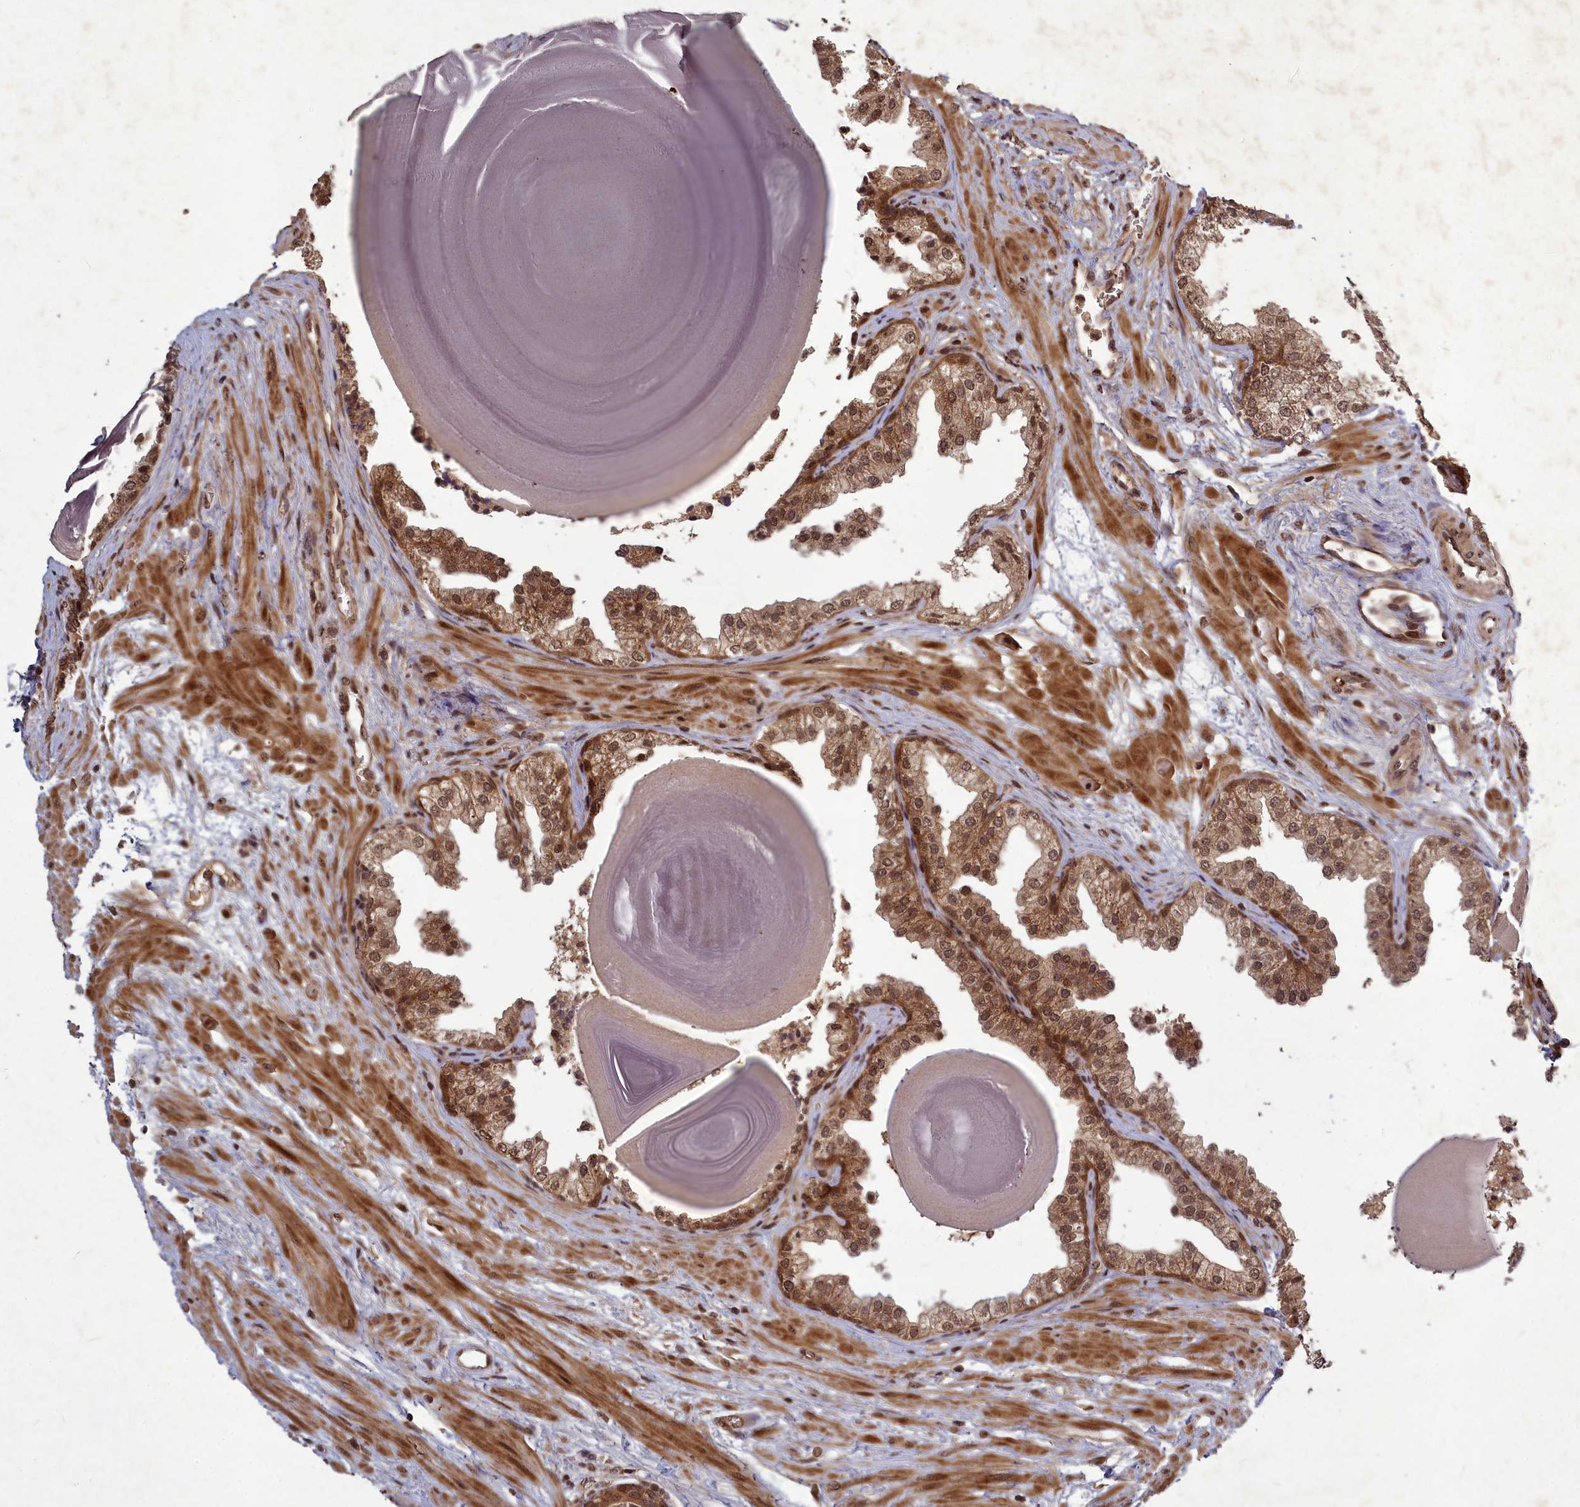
{"staining": {"intensity": "moderate", "quantity": ">75%", "location": "cytoplasmic/membranous,nuclear"}, "tissue": "prostate", "cell_type": "Glandular cells", "image_type": "normal", "snomed": [{"axis": "morphology", "description": "Normal tissue, NOS"}, {"axis": "topography", "description": "Prostate"}], "caption": "Glandular cells display medium levels of moderate cytoplasmic/membranous,nuclear expression in approximately >75% of cells in benign human prostate. (DAB (3,3'-diaminobenzidine) IHC with brightfield microscopy, high magnification).", "gene": "SRMS", "patient": {"sex": "male", "age": 48}}